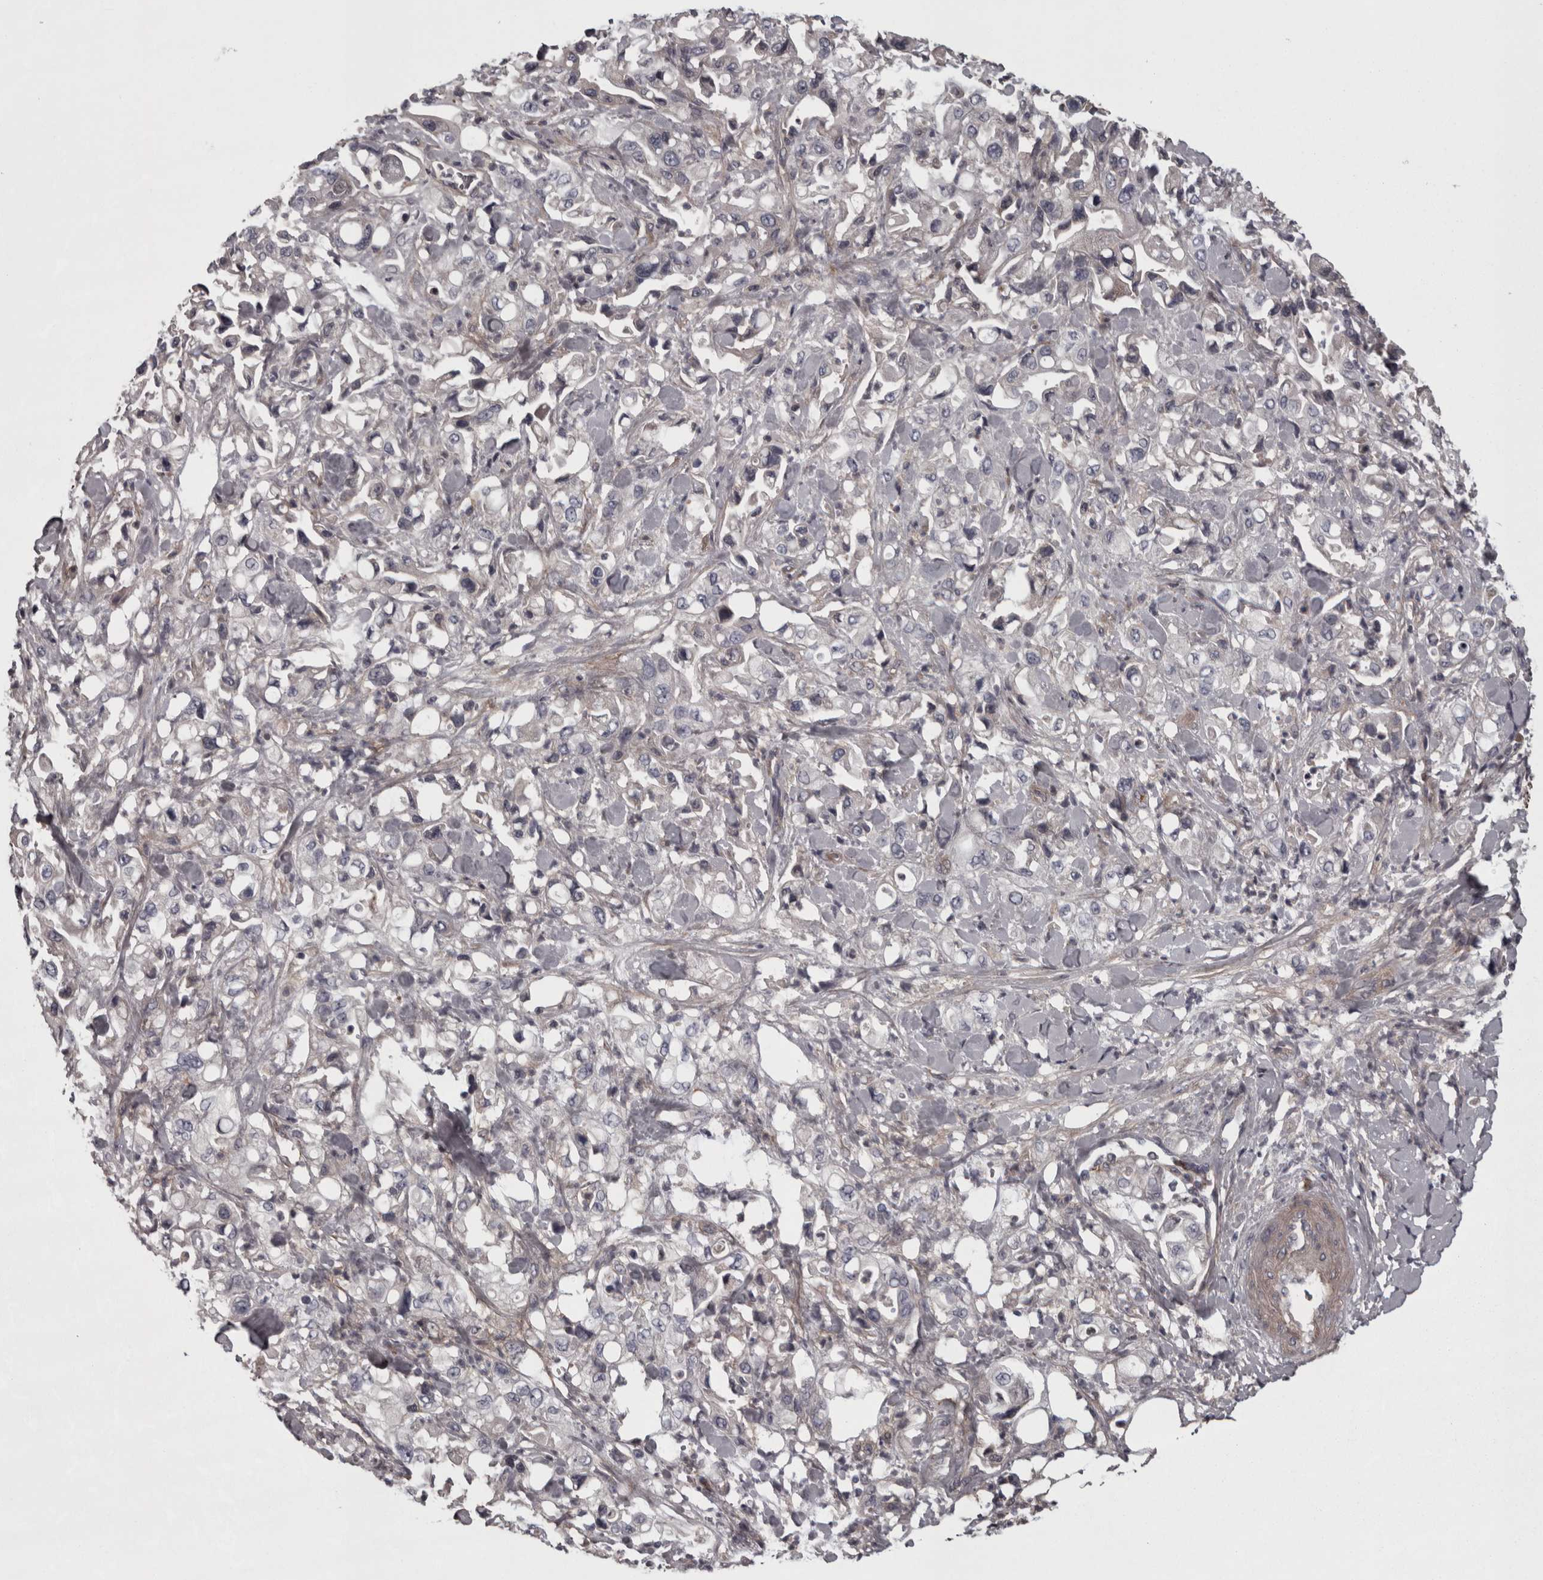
{"staining": {"intensity": "negative", "quantity": "none", "location": "none"}, "tissue": "pancreatic cancer", "cell_type": "Tumor cells", "image_type": "cancer", "snomed": [{"axis": "morphology", "description": "Adenocarcinoma, NOS"}, {"axis": "topography", "description": "Pancreas"}], "caption": "The image reveals no significant staining in tumor cells of pancreatic cancer (adenocarcinoma).", "gene": "RSU1", "patient": {"sex": "male", "age": 70}}